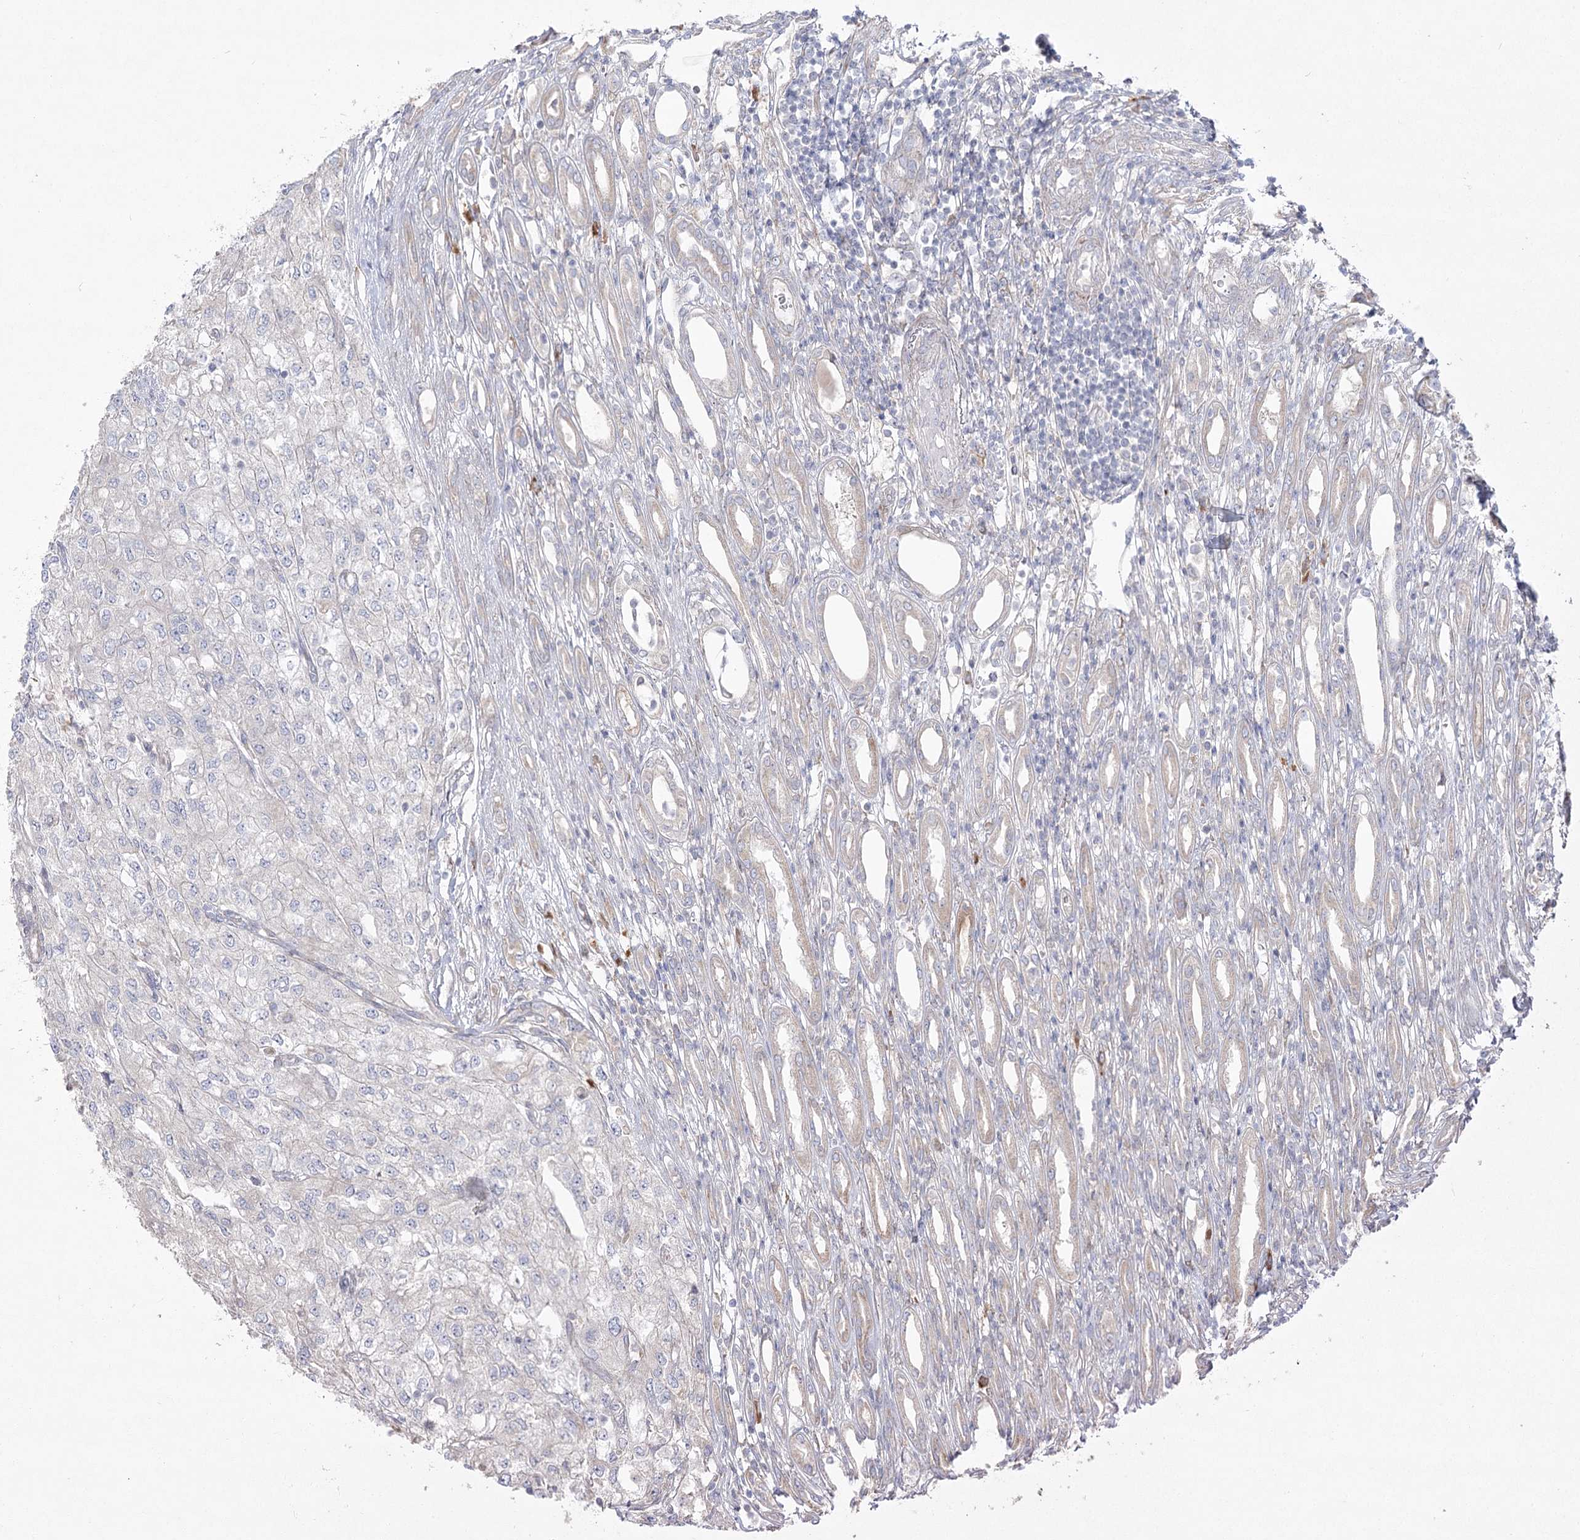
{"staining": {"intensity": "negative", "quantity": "none", "location": "none"}, "tissue": "renal cancer", "cell_type": "Tumor cells", "image_type": "cancer", "snomed": [{"axis": "morphology", "description": "Adenocarcinoma, NOS"}, {"axis": "topography", "description": "Kidney"}], "caption": "Renal cancer was stained to show a protein in brown. There is no significant staining in tumor cells.", "gene": "CAMTA1", "patient": {"sex": "female", "age": 54}}